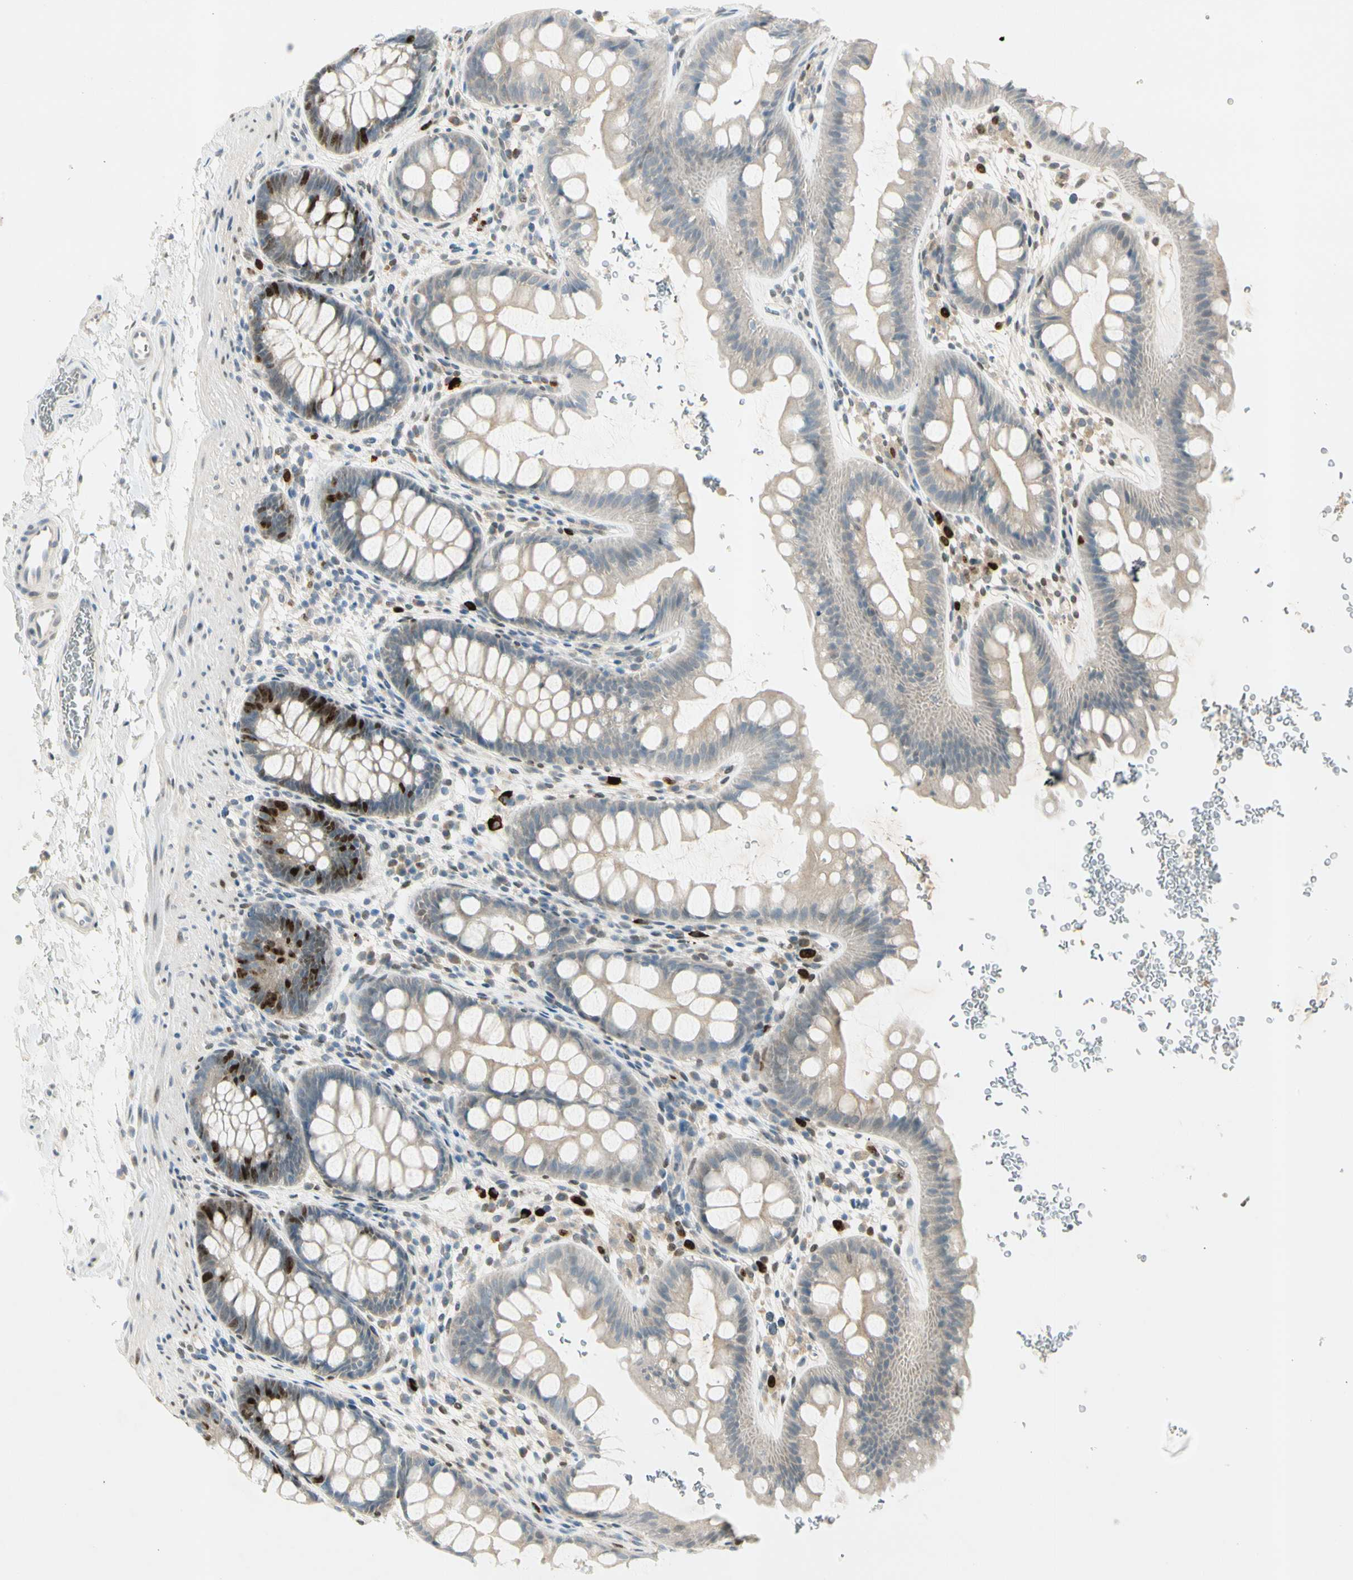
{"staining": {"intensity": "strong", "quantity": "<25%", "location": "nuclear"}, "tissue": "rectum", "cell_type": "Glandular cells", "image_type": "normal", "snomed": [{"axis": "morphology", "description": "Normal tissue, NOS"}, {"axis": "topography", "description": "Rectum"}], "caption": "Immunohistochemistry of benign rectum displays medium levels of strong nuclear positivity in about <25% of glandular cells.", "gene": "PITX1", "patient": {"sex": "female", "age": 24}}